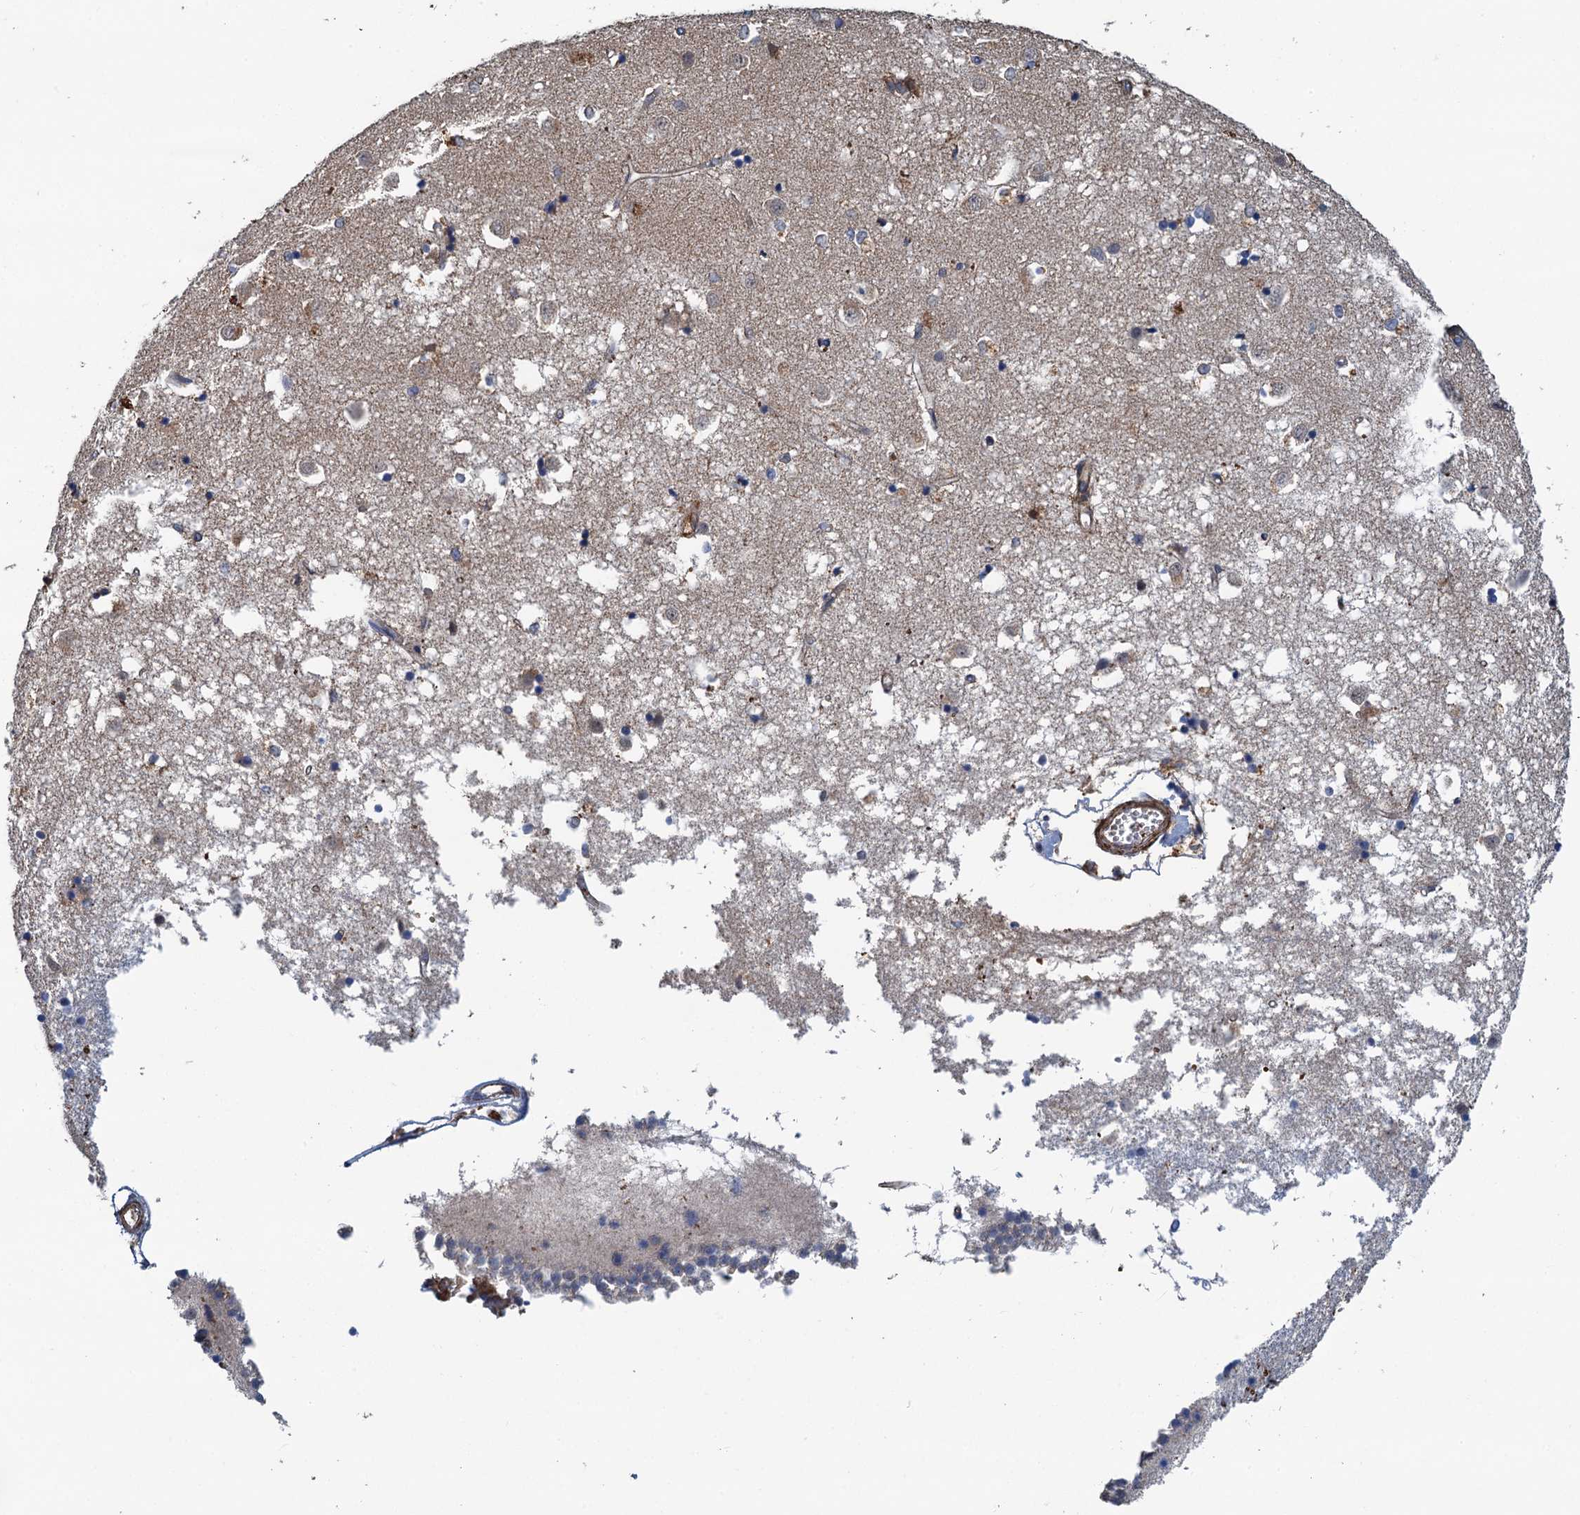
{"staining": {"intensity": "negative", "quantity": "none", "location": "none"}, "tissue": "caudate", "cell_type": "Glial cells", "image_type": "normal", "snomed": [{"axis": "morphology", "description": "Normal tissue, NOS"}, {"axis": "topography", "description": "Lateral ventricle wall"}], "caption": "Immunohistochemical staining of unremarkable human caudate displays no significant staining in glial cells.", "gene": "RSAD2", "patient": {"sex": "male", "age": 45}}